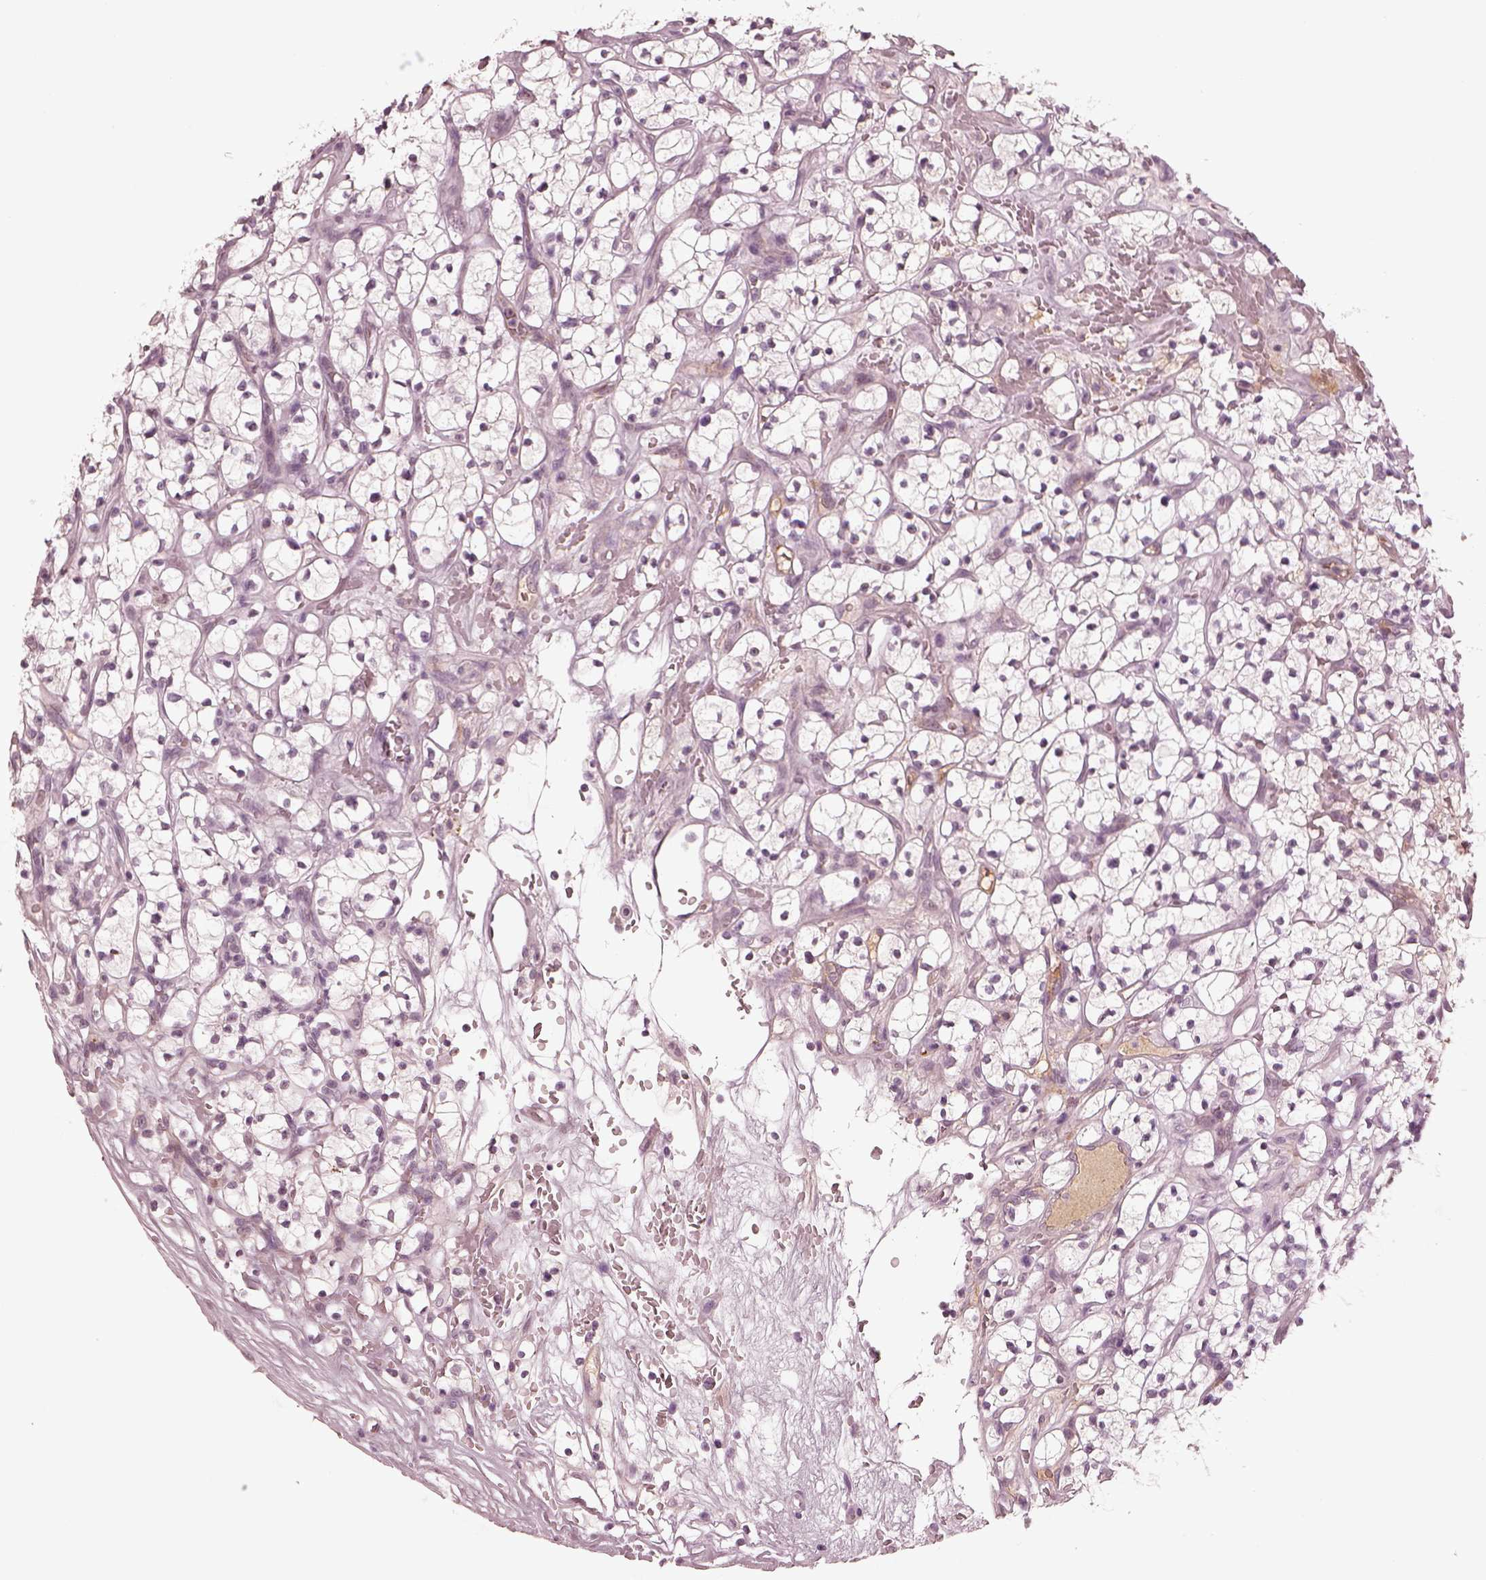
{"staining": {"intensity": "negative", "quantity": "none", "location": "none"}, "tissue": "renal cancer", "cell_type": "Tumor cells", "image_type": "cancer", "snomed": [{"axis": "morphology", "description": "Adenocarcinoma, NOS"}, {"axis": "topography", "description": "Kidney"}], "caption": "Tumor cells show no significant protein expression in renal cancer. Nuclei are stained in blue.", "gene": "KCNA2", "patient": {"sex": "female", "age": 64}}